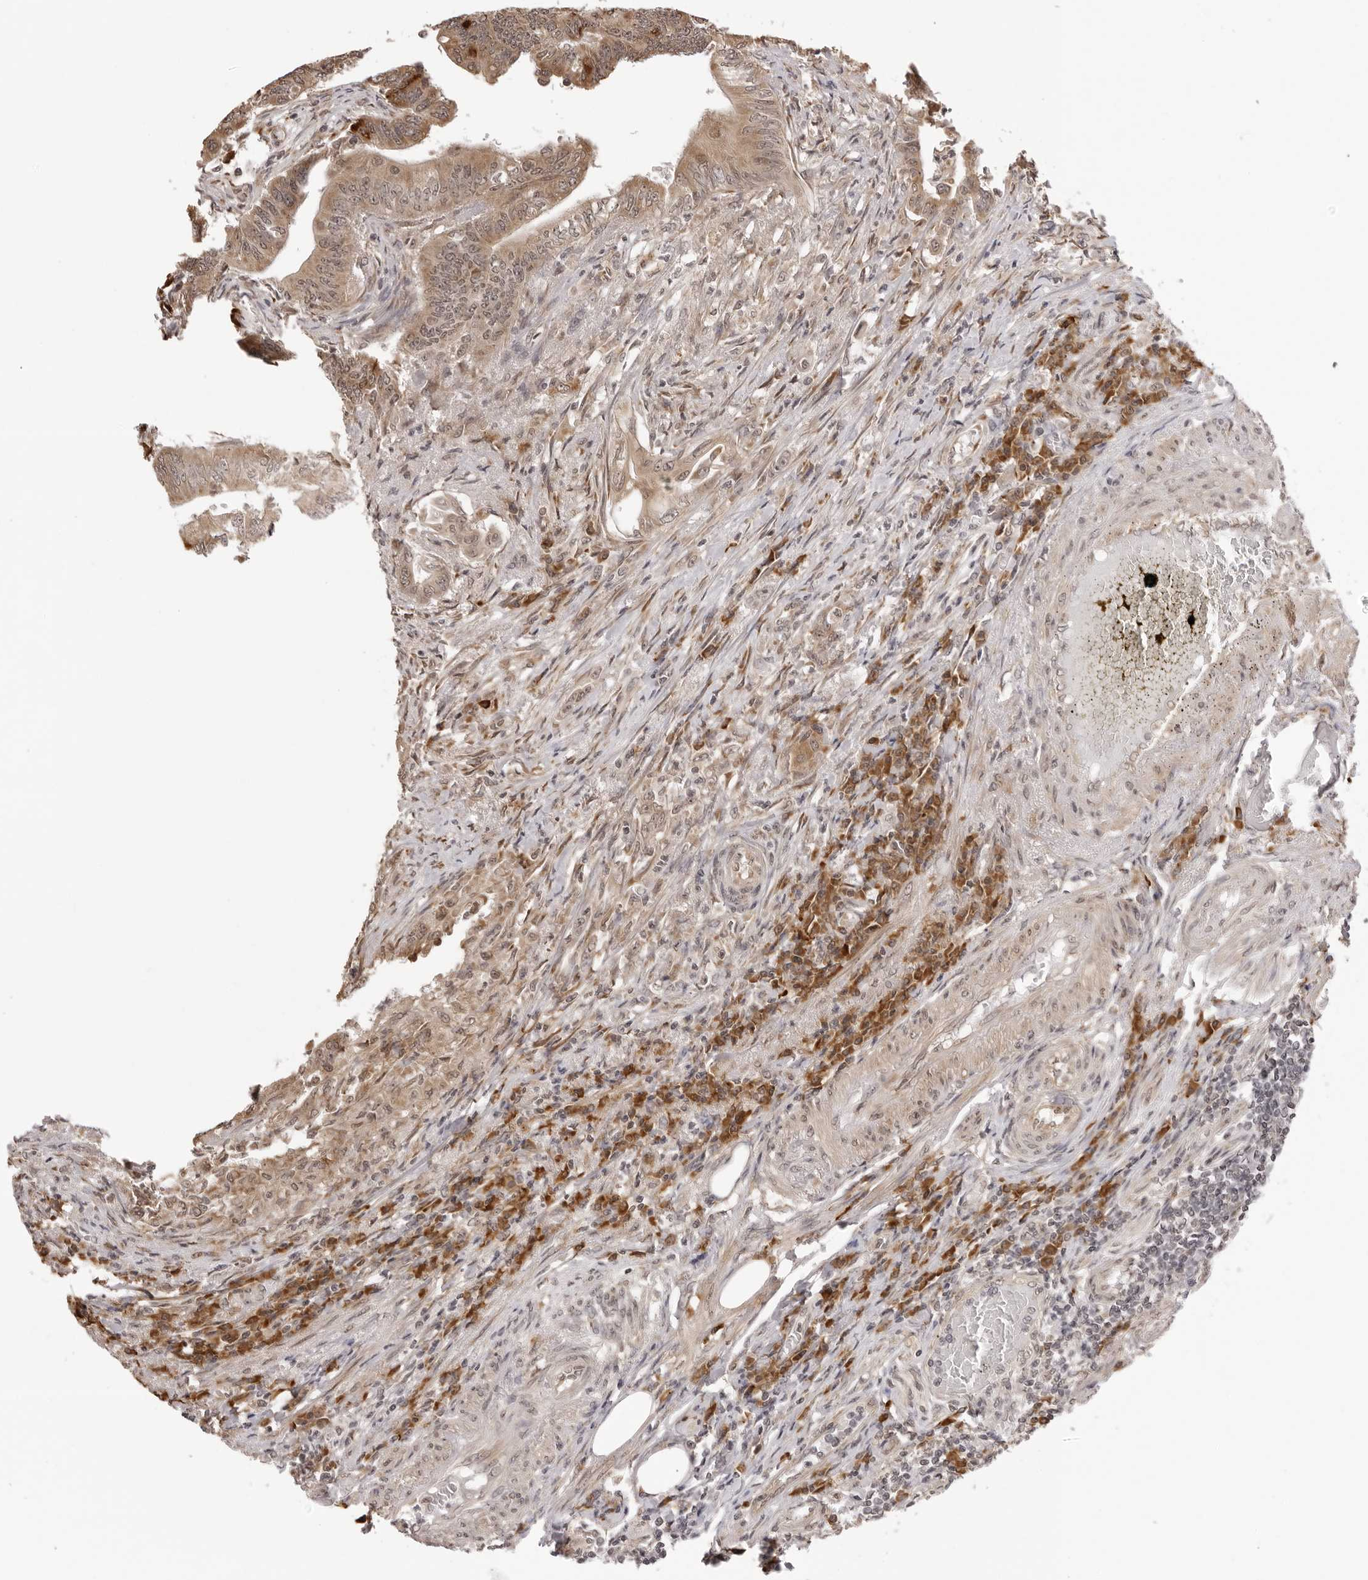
{"staining": {"intensity": "moderate", "quantity": ">75%", "location": "cytoplasmic/membranous"}, "tissue": "colorectal cancer", "cell_type": "Tumor cells", "image_type": "cancer", "snomed": [{"axis": "morphology", "description": "Adenoma, NOS"}, {"axis": "morphology", "description": "Adenocarcinoma, NOS"}, {"axis": "topography", "description": "Colon"}], "caption": "Immunohistochemical staining of human colorectal cancer reveals moderate cytoplasmic/membranous protein staining in approximately >75% of tumor cells.", "gene": "ZC3H11A", "patient": {"sex": "male", "age": 79}}